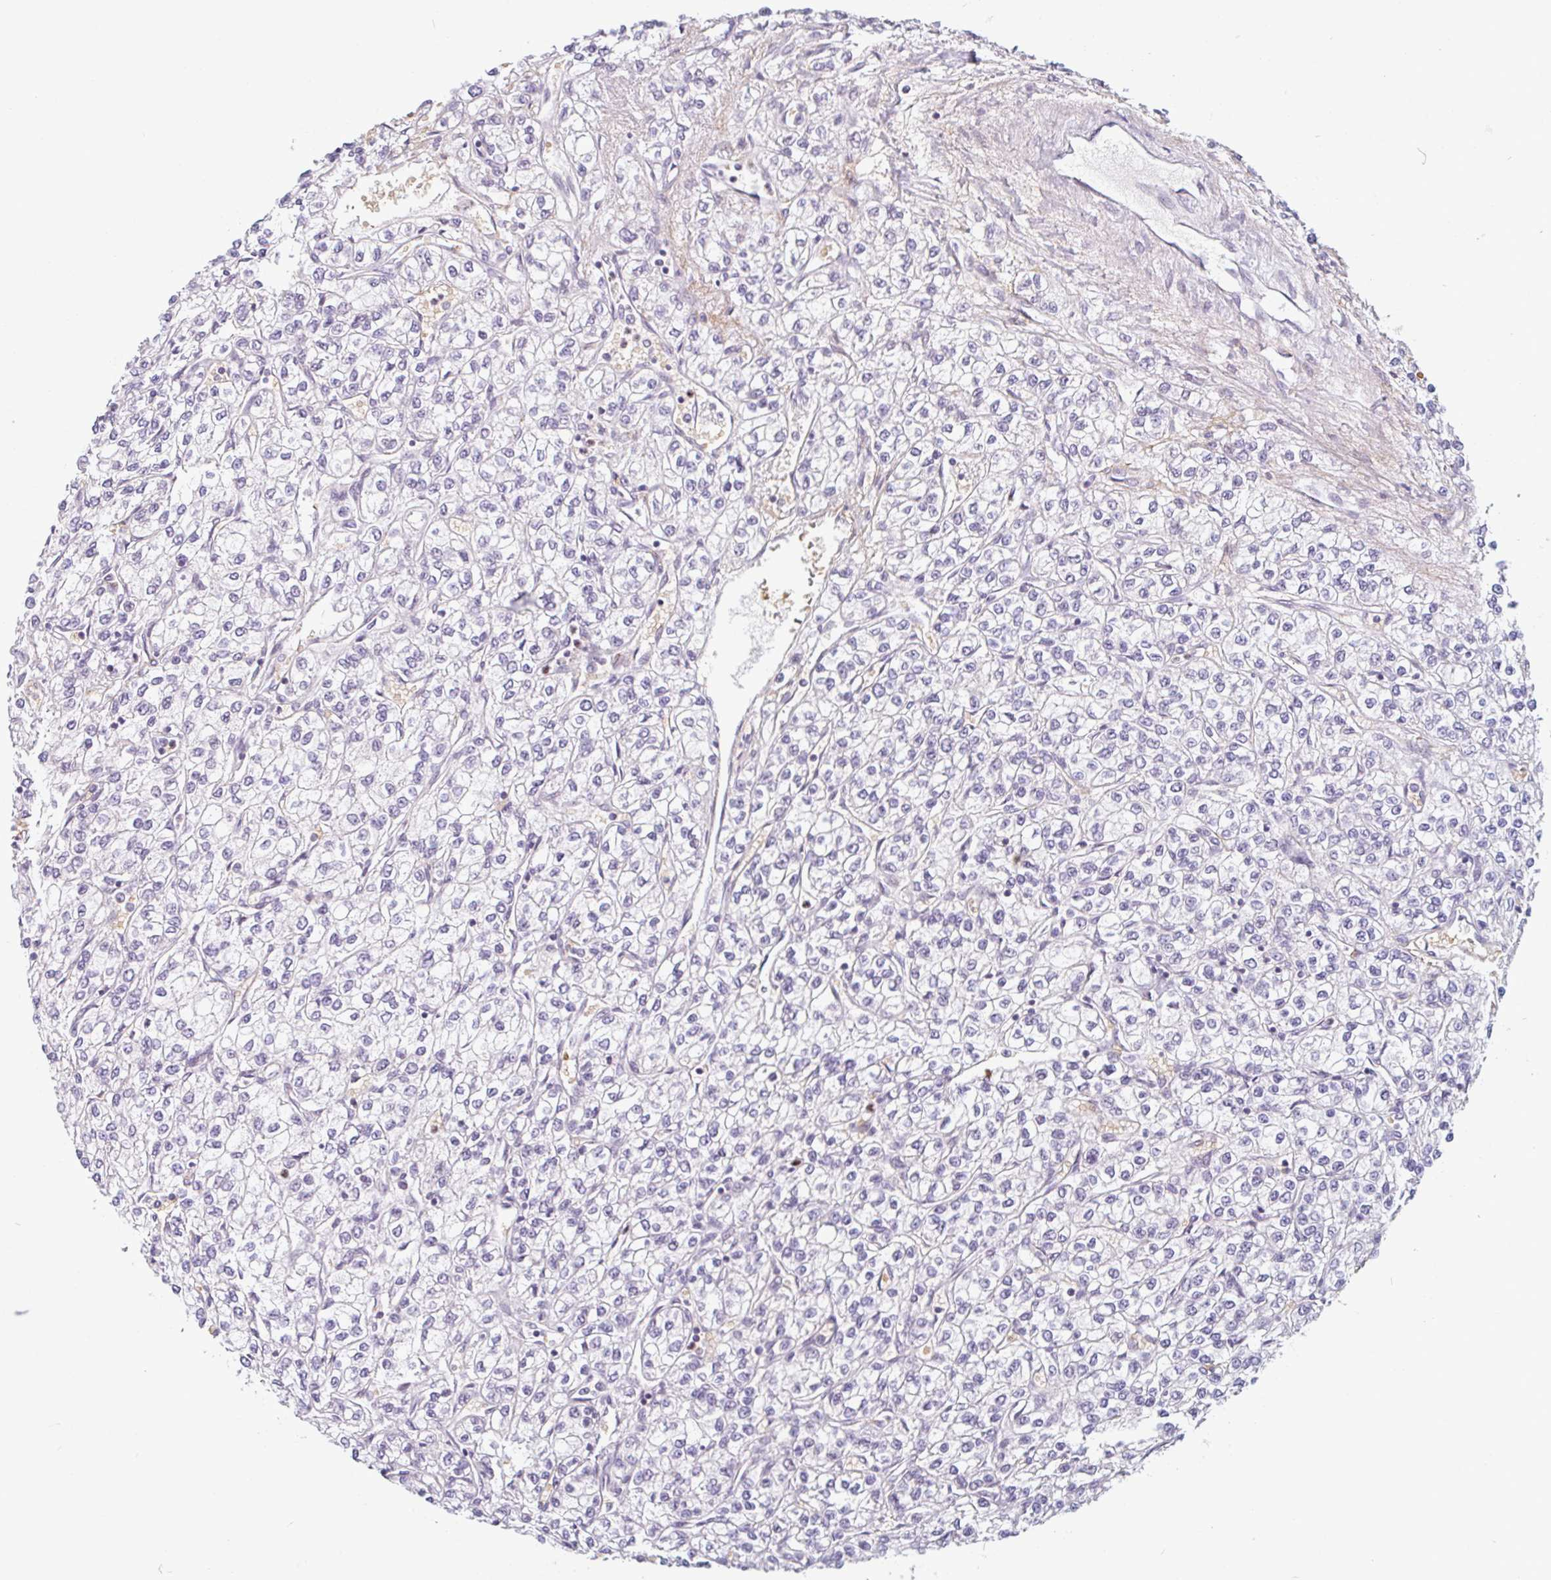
{"staining": {"intensity": "negative", "quantity": "none", "location": "none"}, "tissue": "renal cancer", "cell_type": "Tumor cells", "image_type": "cancer", "snomed": [{"axis": "morphology", "description": "Adenocarcinoma, NOS"}, {"axis": "topography", "description": "Kidney"}], "caption": "IHC micrograph of renal cancer stained for a protein (brown), which exhibits no staining in tumor cells.", "gene": "TMEM119", "patient": {"sex": "male", "age": 80}}